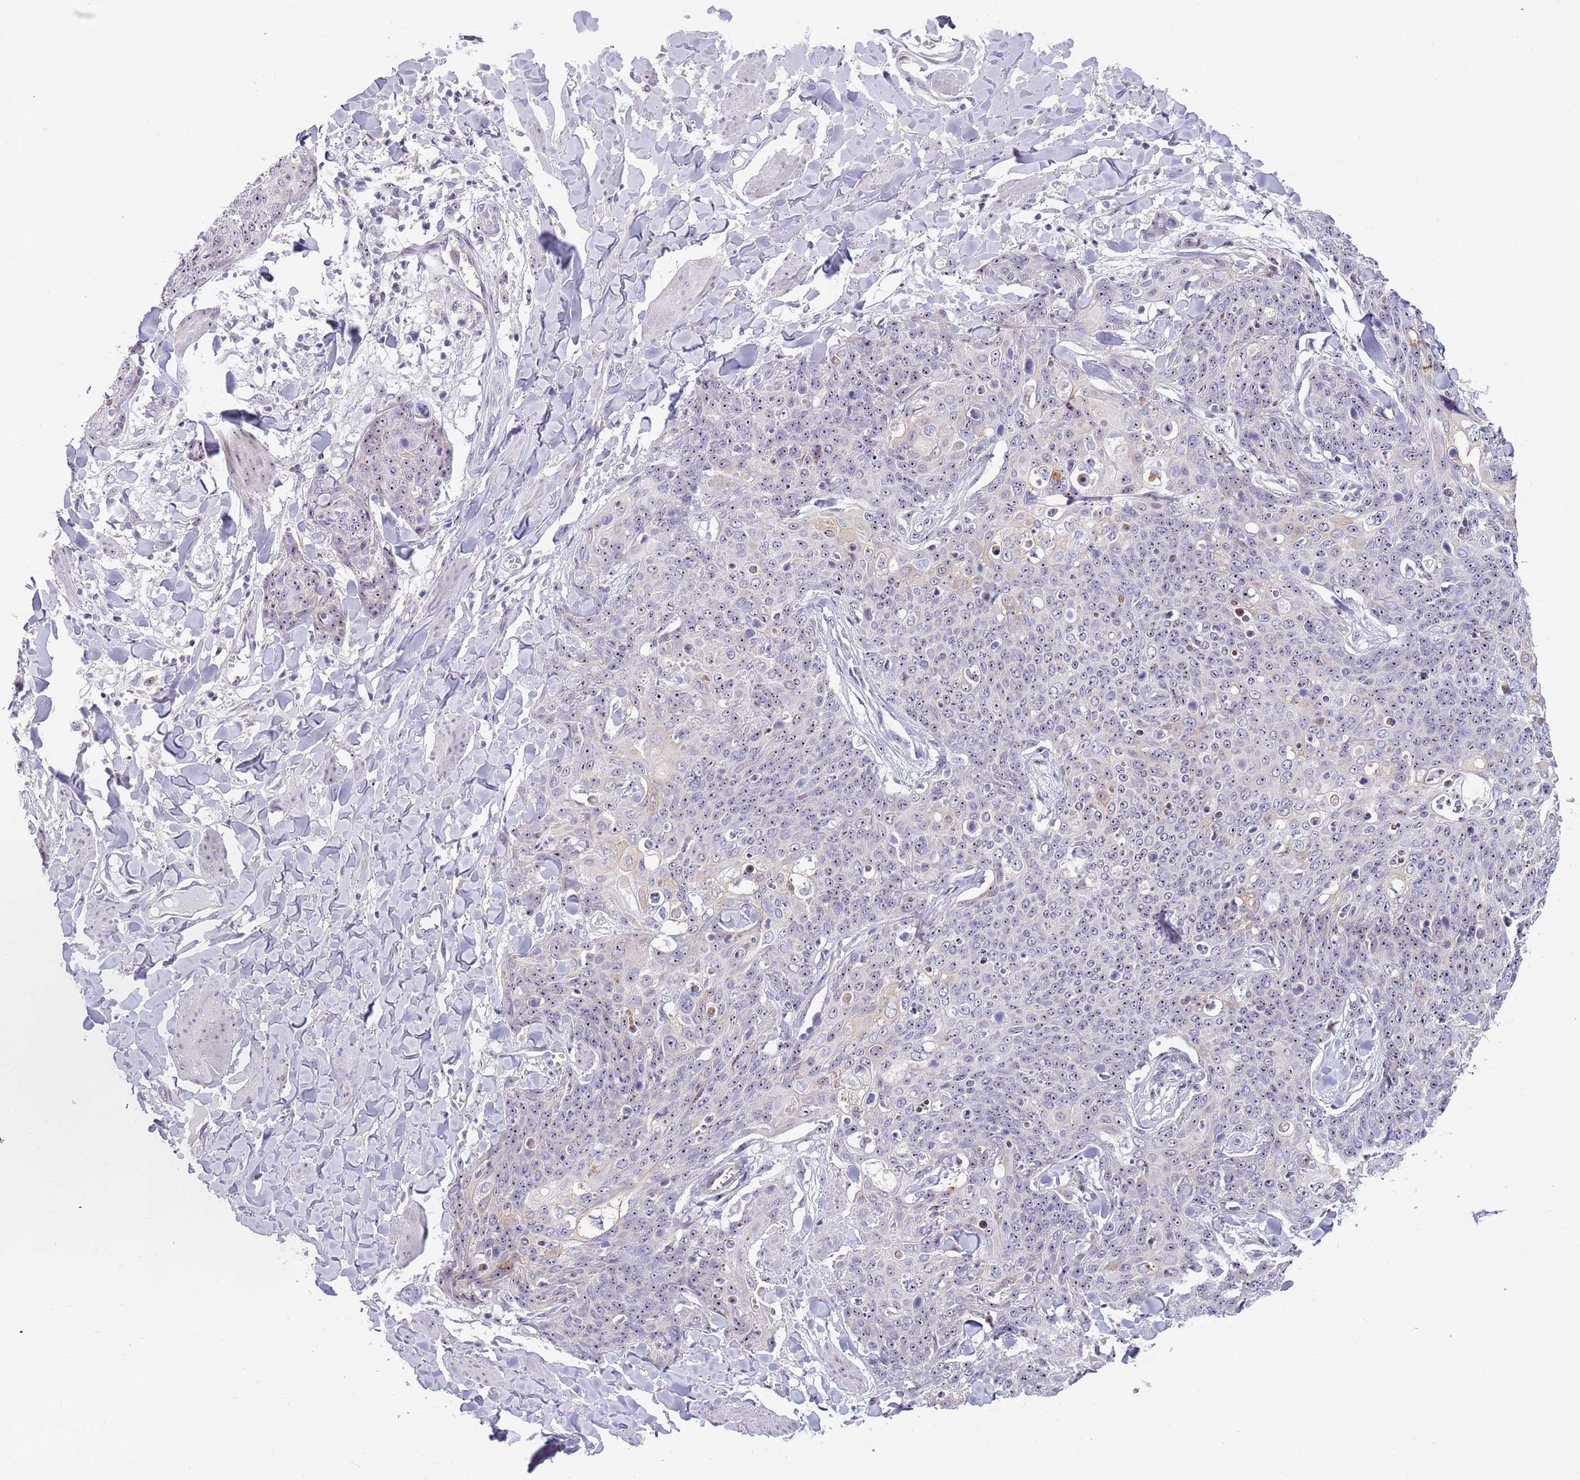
{"staining": {"intensity": "weak", "quantity": "25%-75%", "location": "nuclear"}, "tissue": "skin cancer", "cell_type": "Tumor cells", "image_type": "cancer", "snomed": [{"axis": "morphology", "description": "Squamous cell carcinoma, NOS"}, {"axis": "topography", "description": "Skin"}, {"axis": "topography", "description": "Vulva"}], "caption": "Brown immunohistochemical staining in skin squamous cell carcinoma reveals weak nuclear staining in about 25%-75% of tumor cells. (DAB (3,3'-diaminobenzidine) IHC, brown staining for protein, blue staining for nuclei).", "gene": "DNAJA3", "patient": {"sex": "female", "age": 85}}